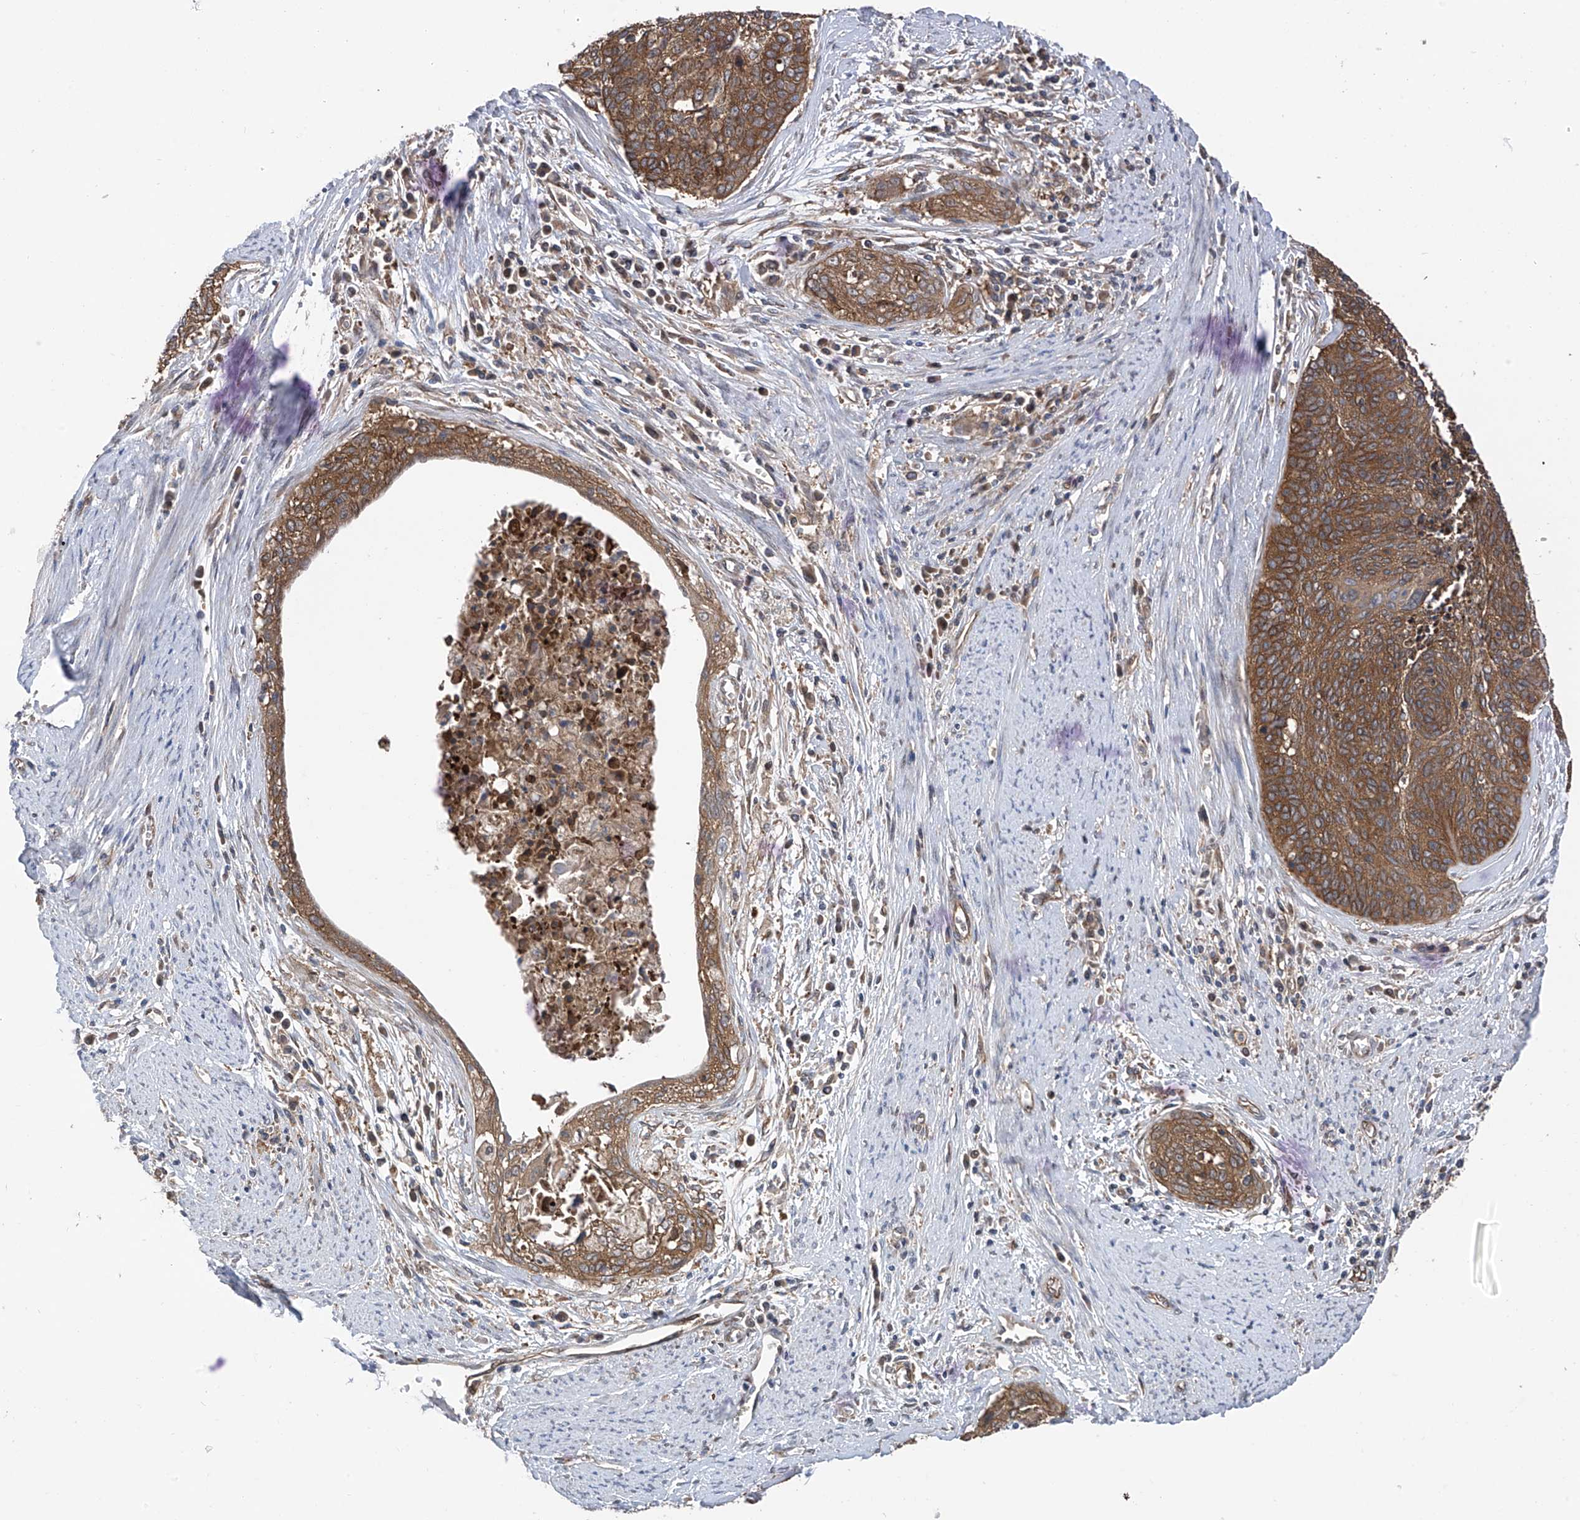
{"staining": {"intensity": "moderate", "quantity": ">75%", "location": "cytoplasmic/membranous"}, "tissue": "cervical cancer", "cell_type": "Tumor cells", "image_type": "cancer", "snomed": [{"axis": "morphology", "description": "Squamous cell carcinoma, NOS"}, {"axis": "topography", "description": "Cervix"}], "caption": "Immunohistochemical staining of cervical cancer displays medium levels of moderate cytoplasmic/membranous staining in approximately >75% of tumor cells. (IHC, brightfield microscopy, high magnification).", "gene": "CHPF", "patient": {"sex": "female", "age": 55}}